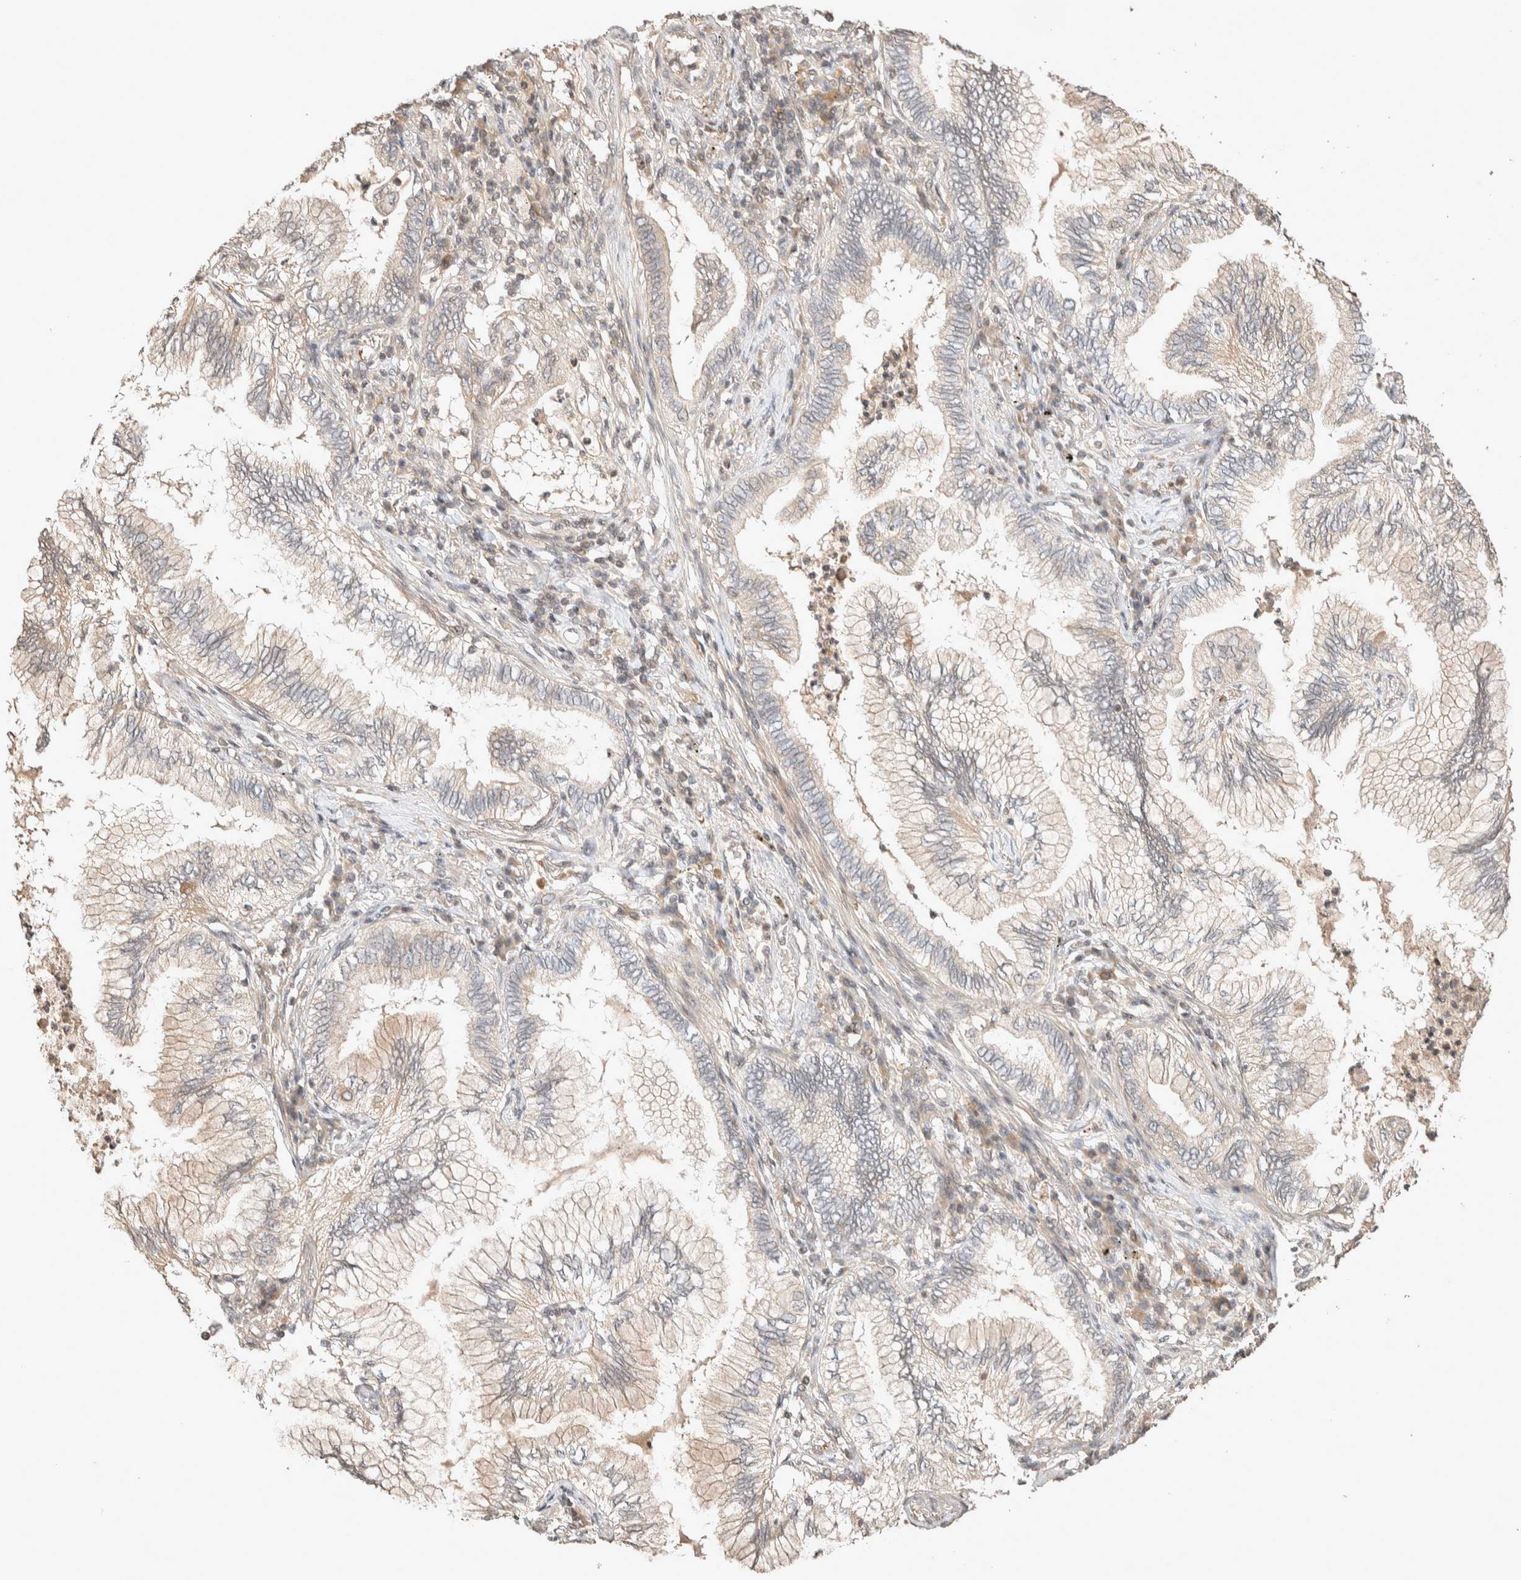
{"staining": {"intensity": "negative", "quantity": "none", "location": "none"}, "tissue": "lung cancer", "cell_type": "Tumor cells", "image_type": "cancer", "snomed": [{"axis": "morphology", "description": "Normal tissue, NOS"}, {"axis": "morphology", "description": "Adenocarcinoma, NOS"}, {"axis": "topography", "description": "Bronchus"}, {"axis": "topography", "description": "Lung"}], "caption": "Lung cancer (adenocarcinoma) was stained to show a protein in brown. There is no significant expression in tumor cells.", "gene": "THRA", "patient": {"sex": "female", "age": 70}}